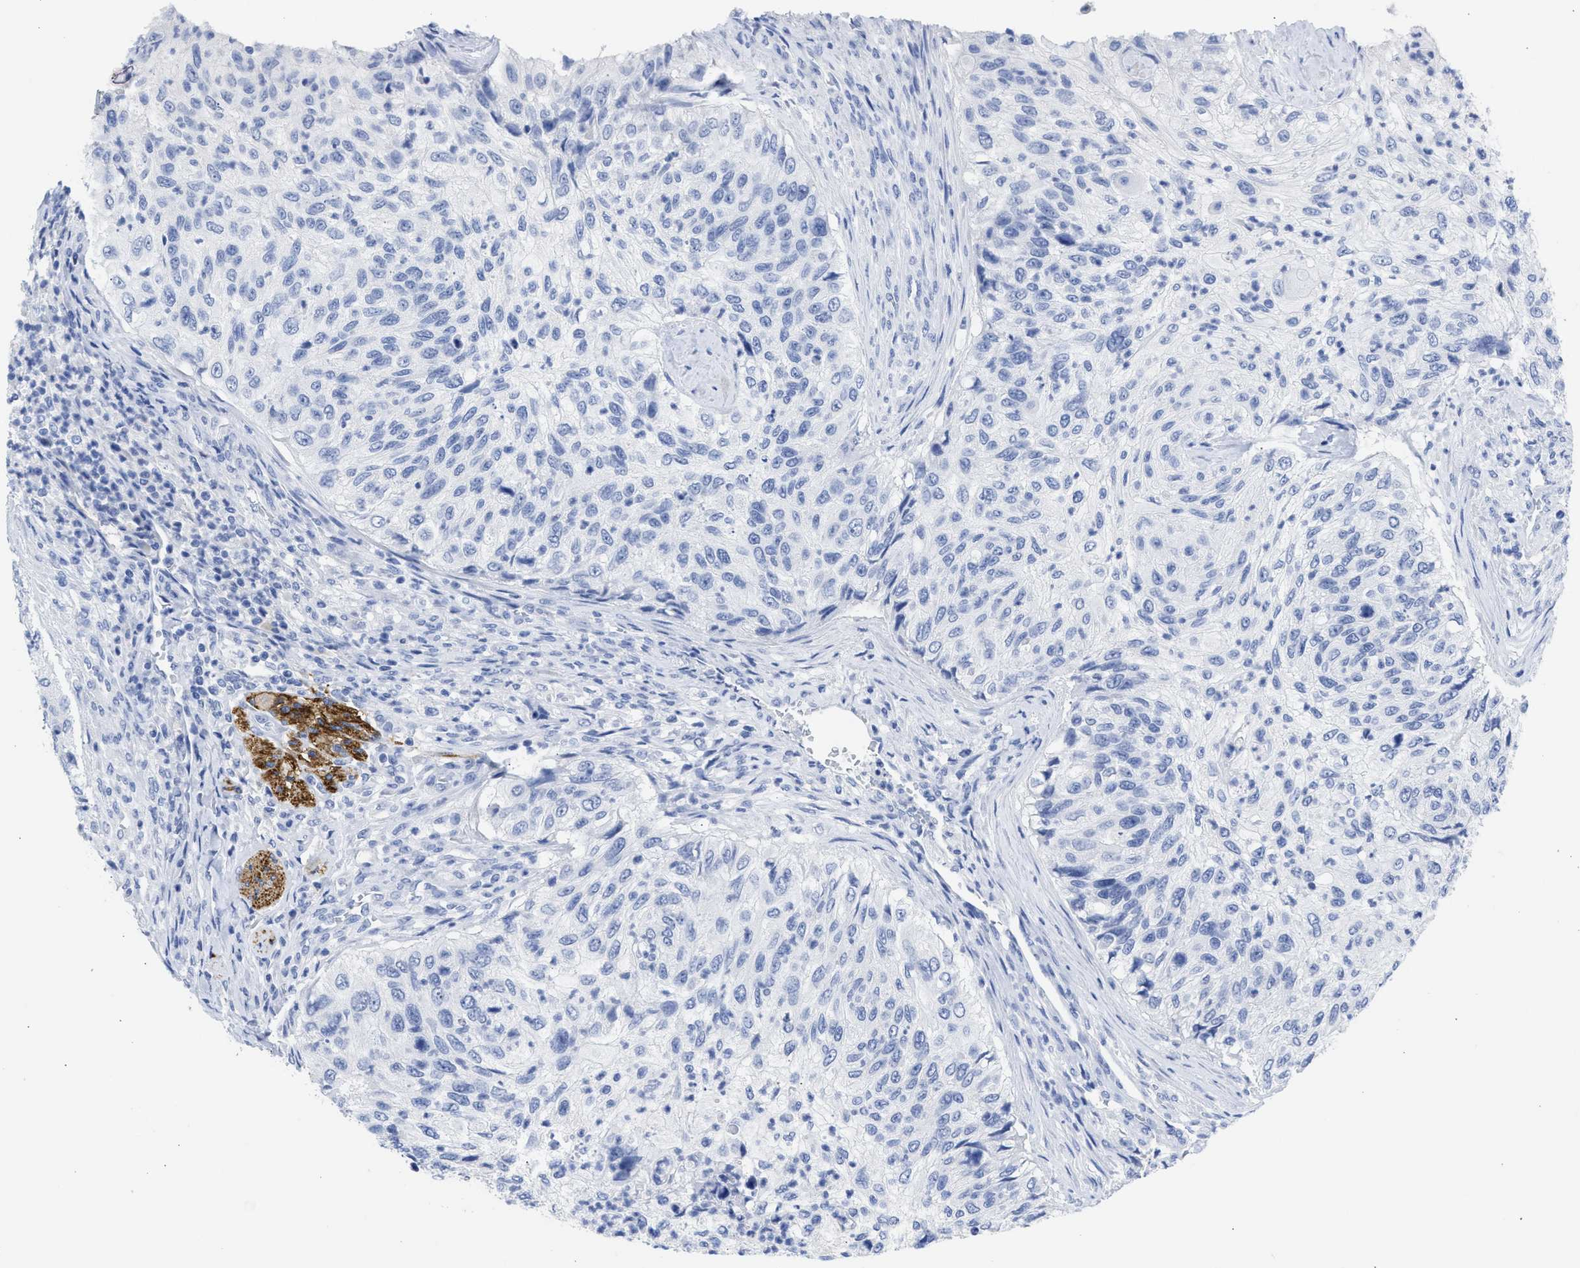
{"staining": {"intensity": "negative", "quantity": "none", "location": "none"}, "tissue": "urothelial cancer", "cell_type": "Tumor cells", "image_type": "cancer", "snomed": [{"axis": "morphology", "description": "Urothelial carcinoma, High grade"}, {"axis": "topography", "description": "Urinary bladder"}], "caption": "IHC of human urothelial cancer displays no expression in tumor cells.", "gene": "NCAM1", "patient": {"sex": "female", "age": 60}}